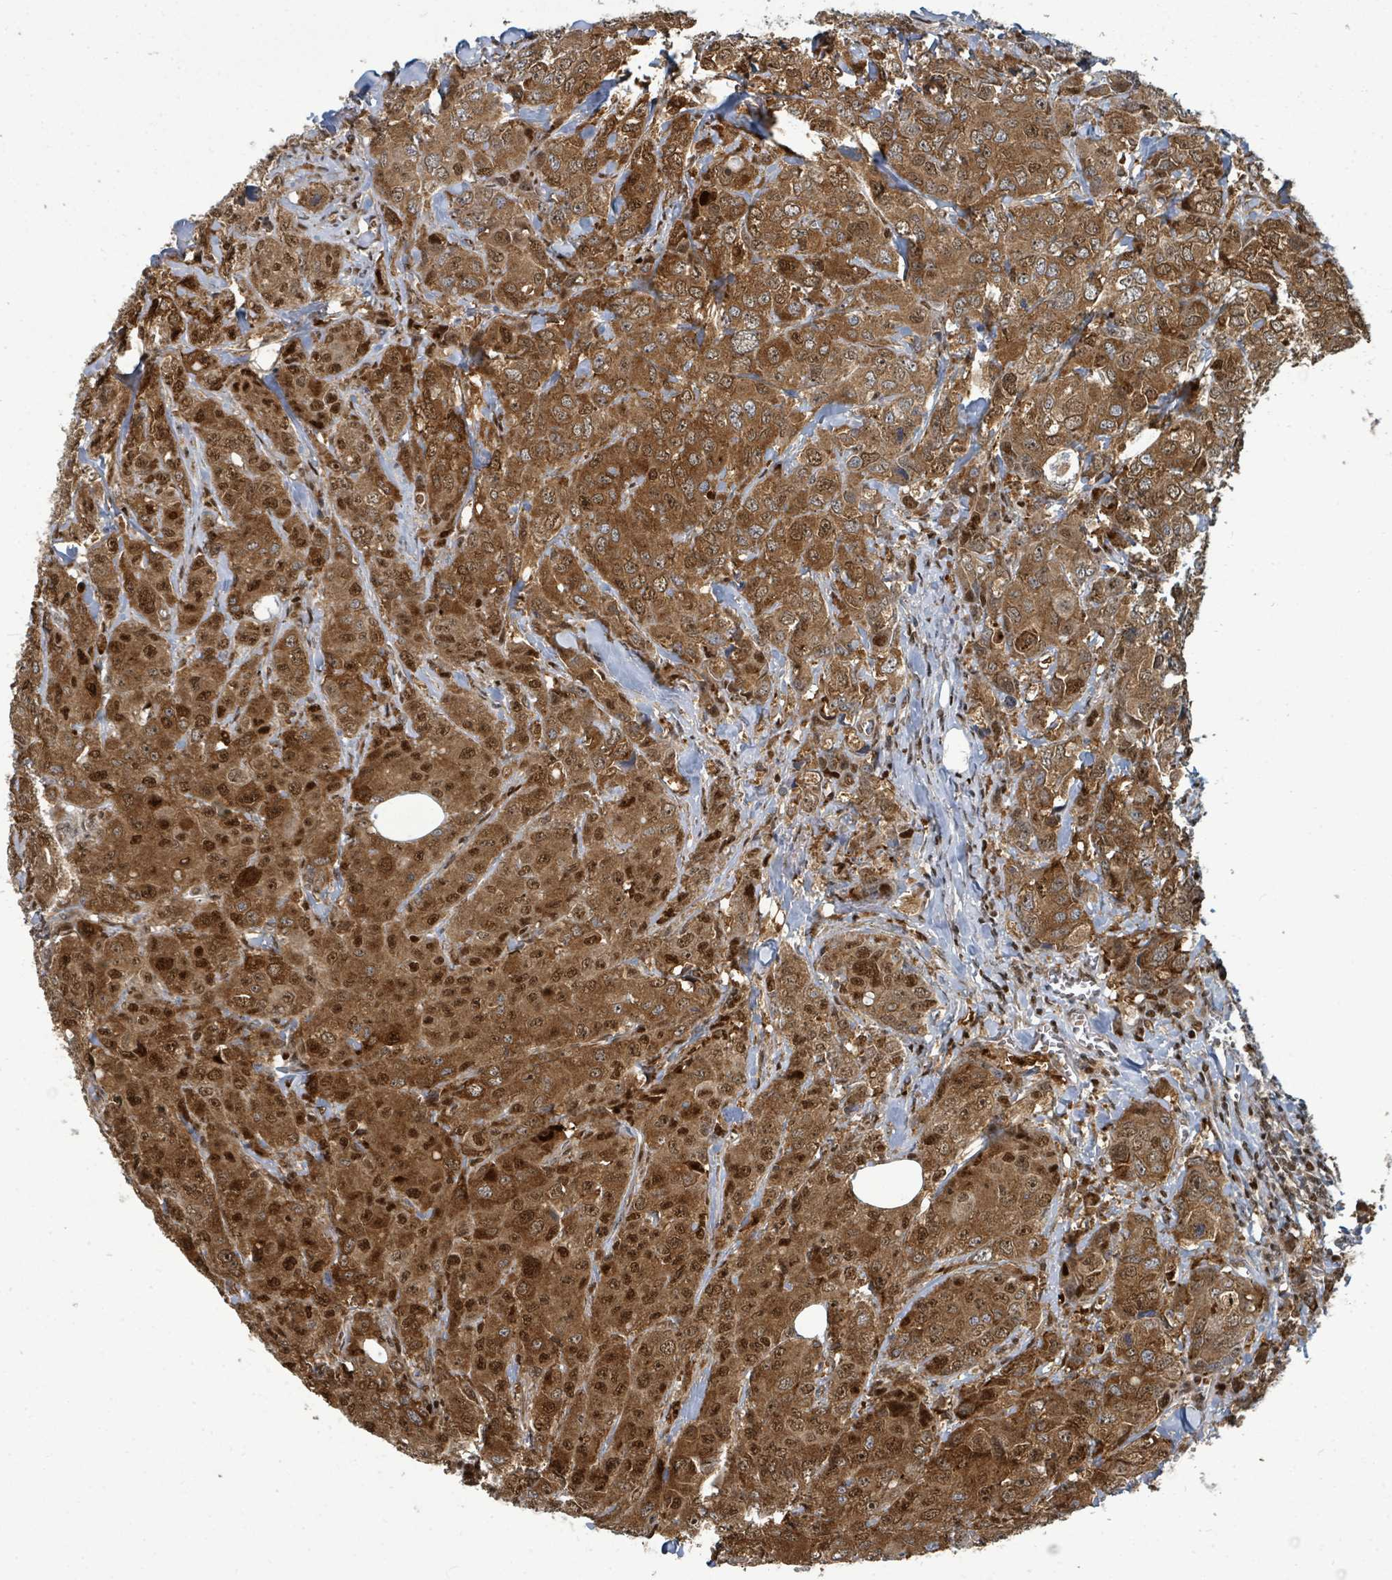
{"staining": {"intensity": "strong", "quantity": ">75%", "location": "cytoplasmic/membranous,nuclear"}, "tissue": "breast cancer", "cell_type": "Tumor cells", "image_type": "cancer", "snomed": [{"axis": "morphology", "description": "Duct carcinoma"}, {"axis": "topography", "description": "Breast"}], "caption": "IHC of breast cancer shows high levels of strong cytoplasmic/membranous and nuclear expression in about >75% of tumor cells. Nuclei are stained in blue.", "gene": "TRDMT1", "patient": {"sex": "female", "age": 43}}